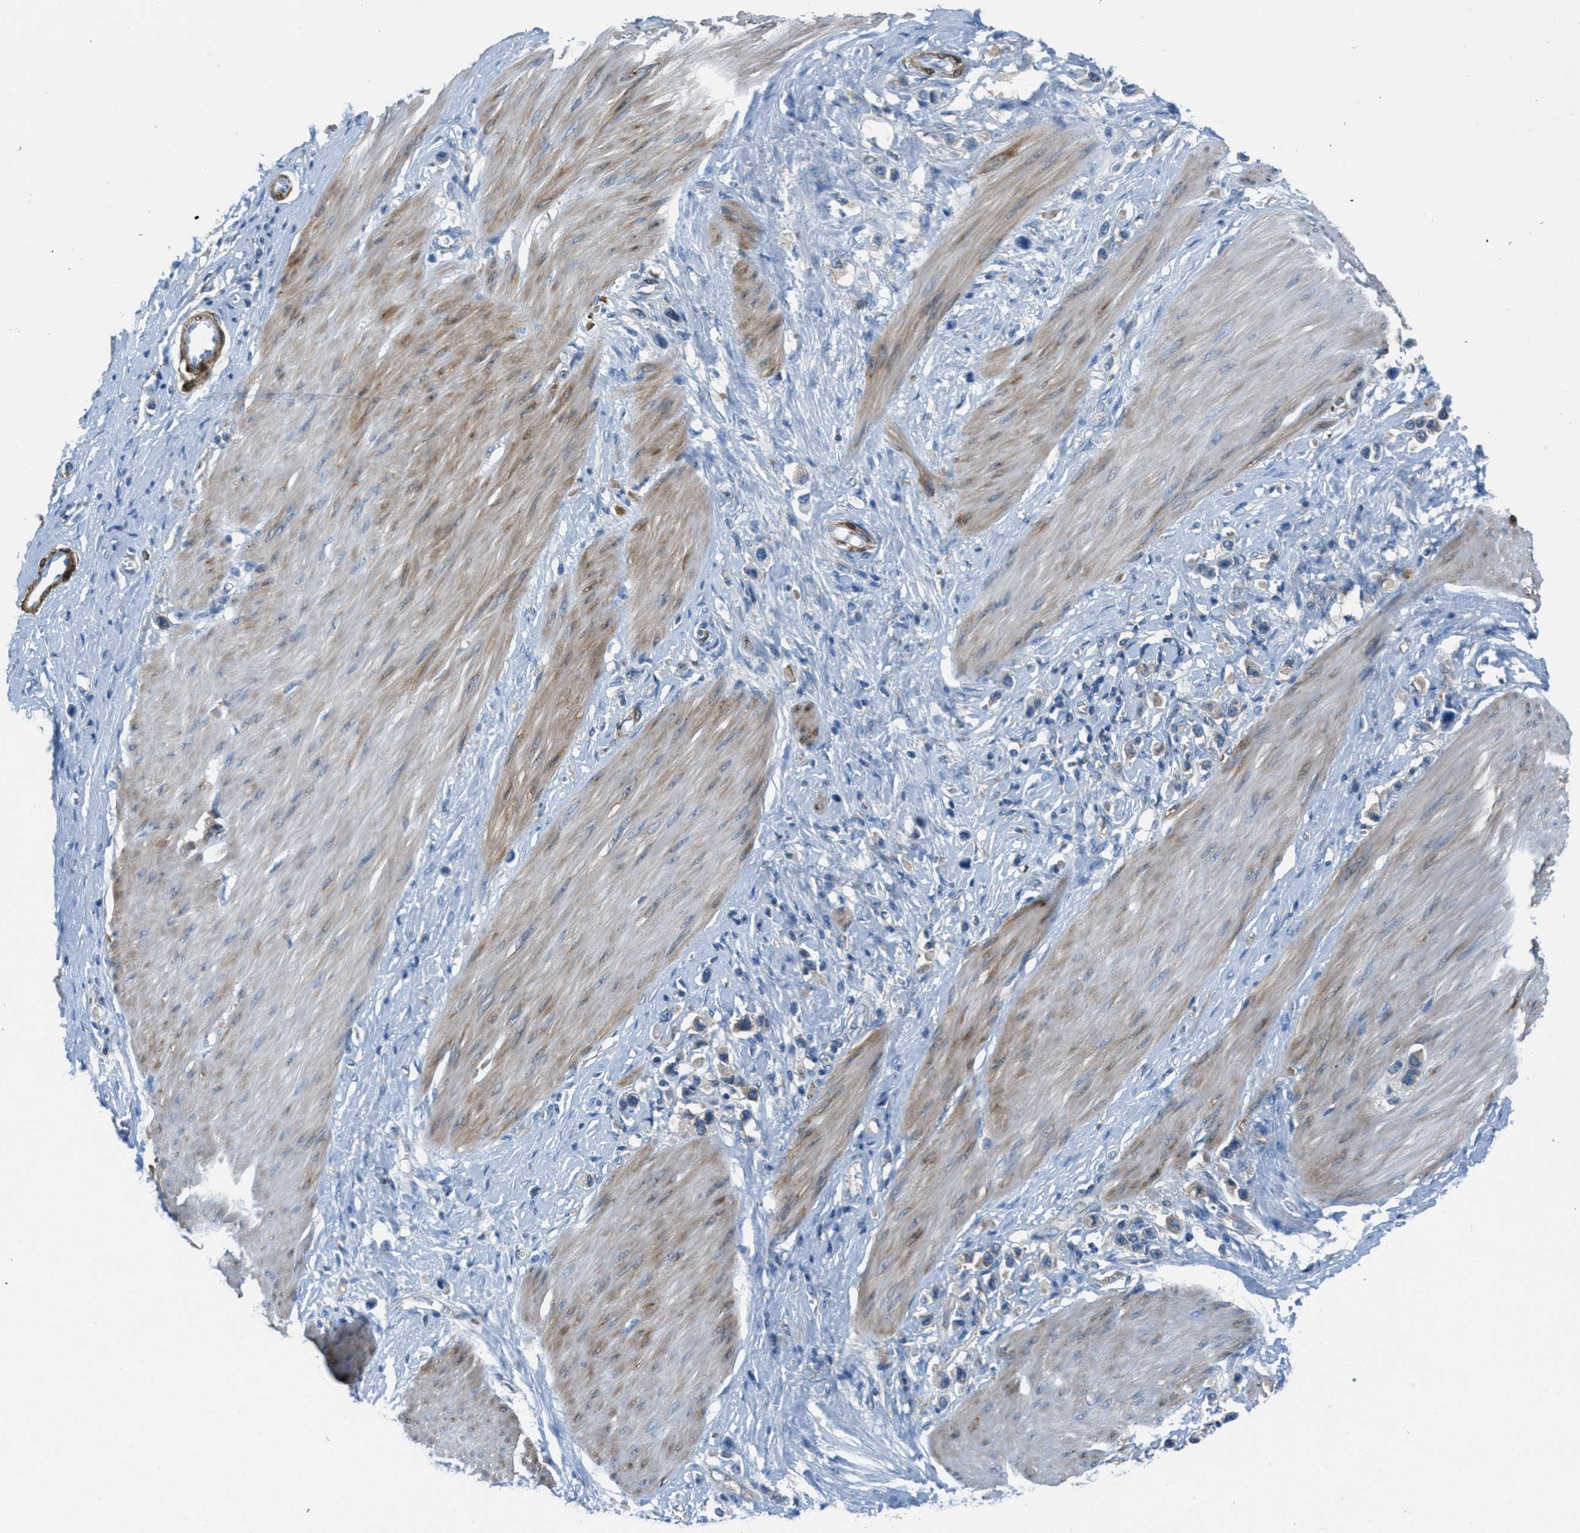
{"staining": {"intensity": "weak", "quantity": "<25%", "location": "cytoplasmic/membranous"}, "tissue": "stomach cancer", "cell_type": "Tumor cells", "image_type": "cancer", "snomed": [{"axis": "morphology", "description": "Adenocarcinoma, NOS"}, {"axis": "topography", "description": "Stomach"}], "caption": "A high-resolution histopathology image shows immunohistochemistry (IHC) staining of stomach adenocarcinoma, which shows no significant staining in tumor cells.", "gene": "MAPRE2", "patient": {"sex": "female", "age": 65}}